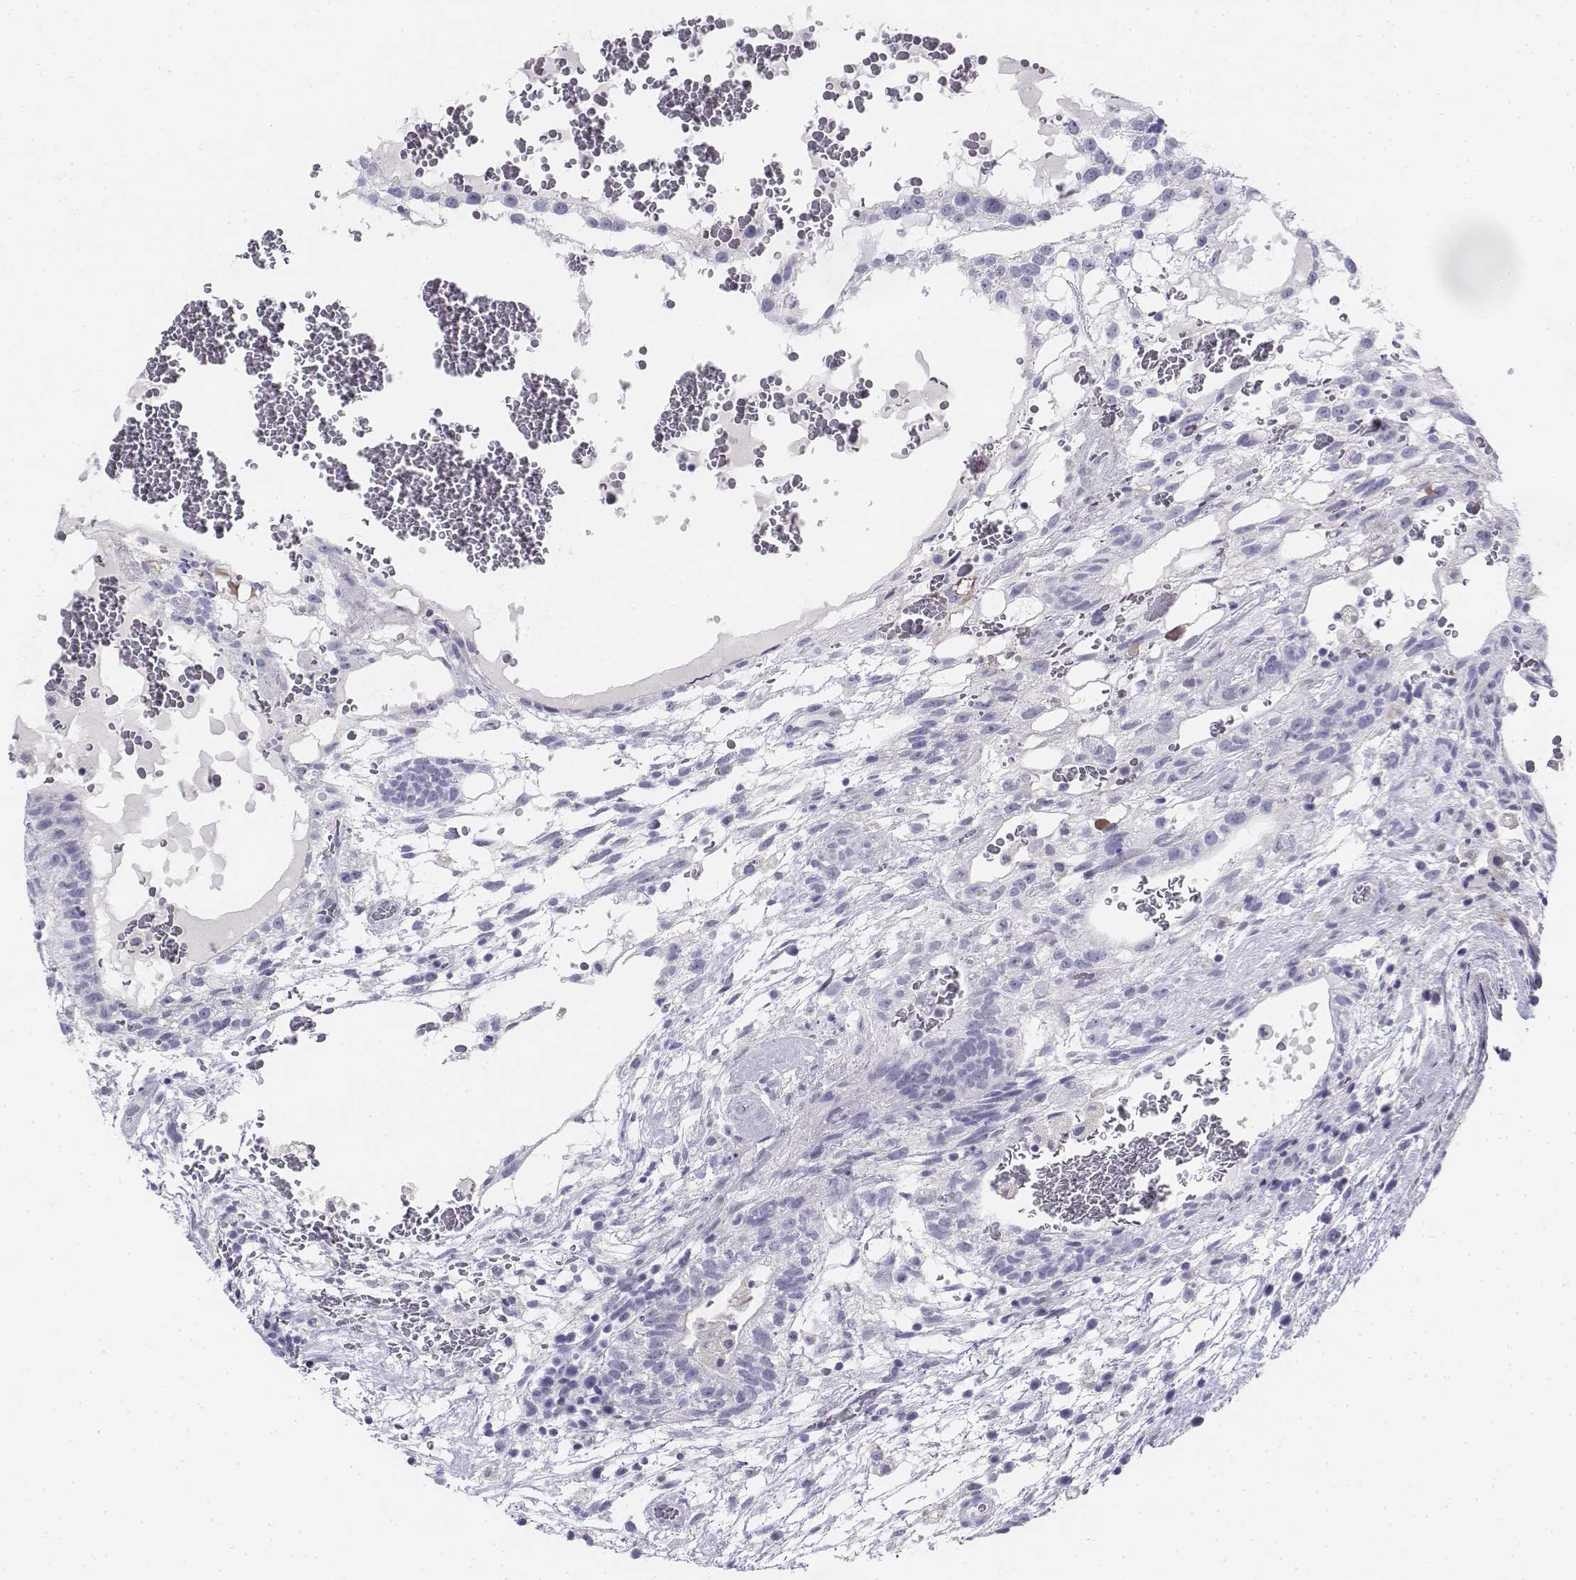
{"staining": {"intensity": "negative", "quantity": "none", "location": "none"}, "tissue": "testis cancer", "cell_type": "Tumor cells", "image_type": "cancer", "snomed": [{"axis": "morphology", "description": "Normal tissue, NOS"}, {"axis": "morphology", "description": "Carcinoma, Embryonal, NOS"}, {"axis": "topography", "description": "Testis"}], "caption": "This is an immunohistochemistry (IHC) photomicrograph of testis cancer (embryonal carcinoma). There is no expression in tumor cells.", "gene": "TH", "patient": {"sex": "male", "age": 32}}